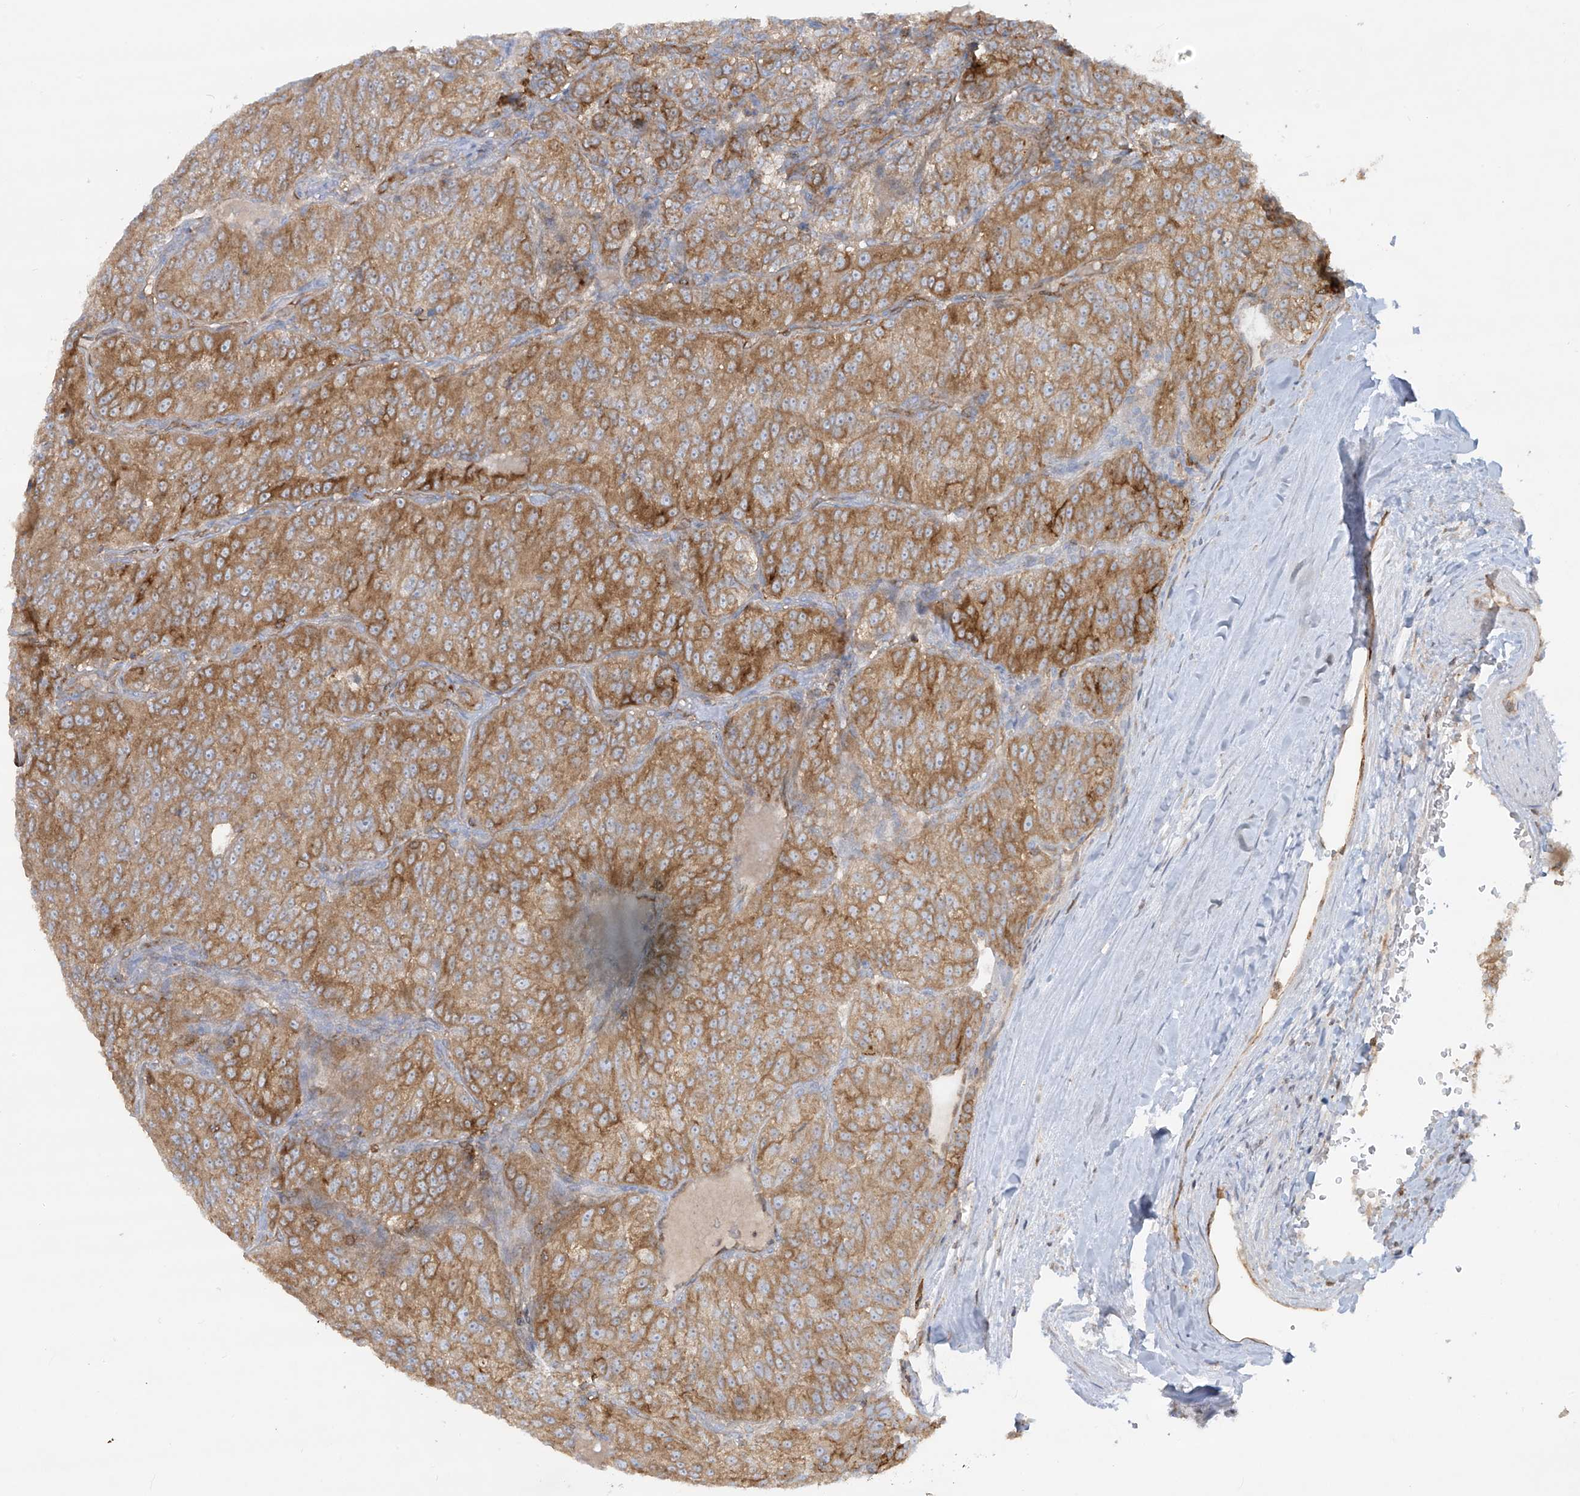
{"staining": {"intensity": "moderate", "quantity": ">75%", "location": "cytoplasmic/membranous"}, "tissue": "renal cancer", "cell_type": "Tumor cells", "image_type": "cancer", "snomed": [{"axis": "morphology", "description": "Adenocarcinoma, NOS"}, {"axis": "topography", "description": "Kidney"}], "caption": "An image of renal cancer (adenocarcinoma) stained for a protein demonstrates moderate cytoplasmic/membranous brown staining in tumor cells.", "gene": "HLA-E", "patient": {"sex": "female", "age": 63}}